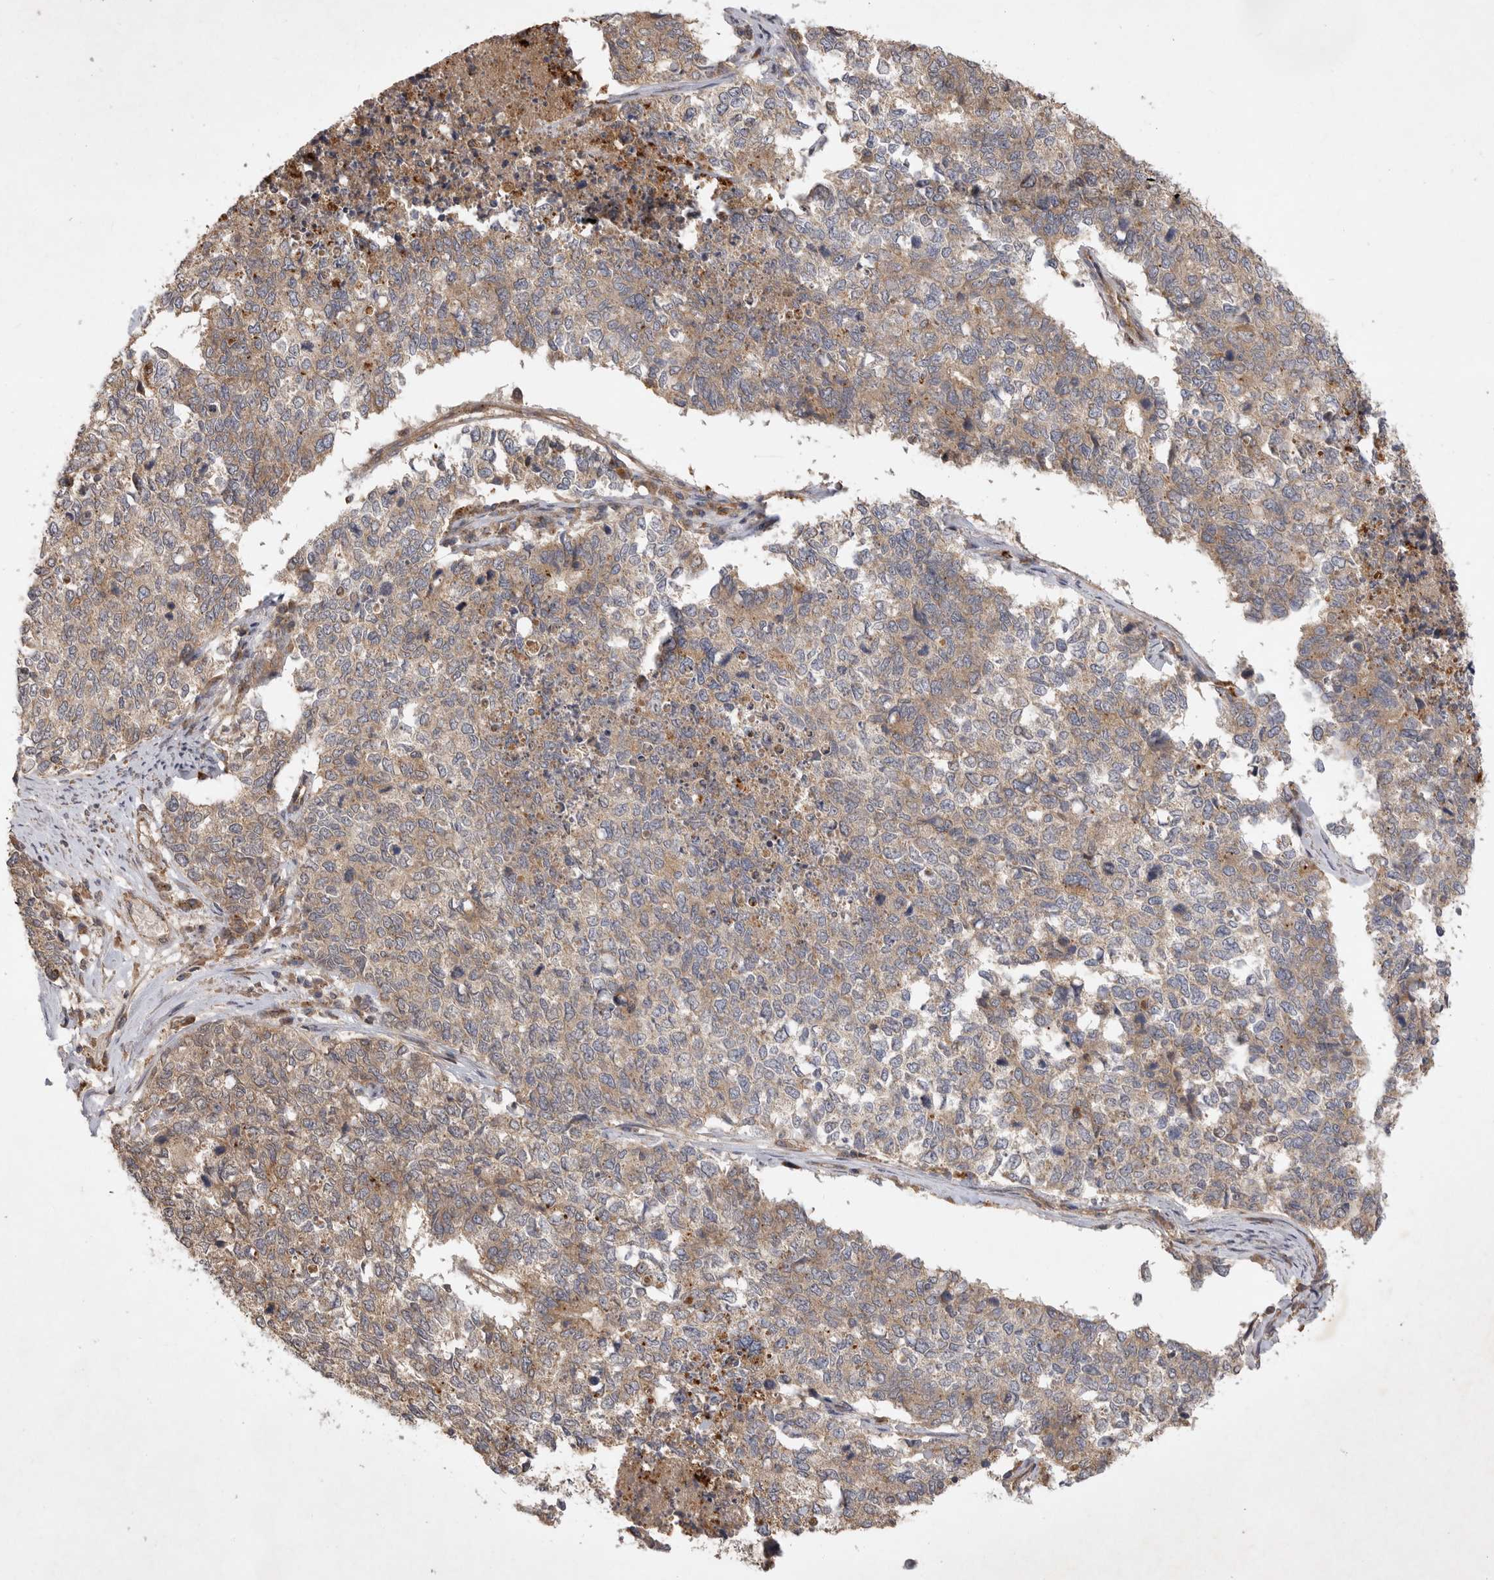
{"staining": {"intensity": "weak", "quantity": ">75%", "location": "cytoplasmic/membranous"}, "tissue": "cervical cancer", "cell_type": "Tumor cells", "image_type": "cancer", "snomed": [{"axis": "morphology", "description": "Squamous cell carcinoma, NOS"}, {"axis": "topography", "description": "Cervix"}], "caption": "Cervical cancer tissue exhibits weak cytoplasmic/membranous expression in about >75% of tumor cells (DAB (3,3'-diaminobenzidine) IHC with brightfield microscopy, high magnification).", "gene": "ZNF232", "patient": {"sex": "female", "age": 63}}